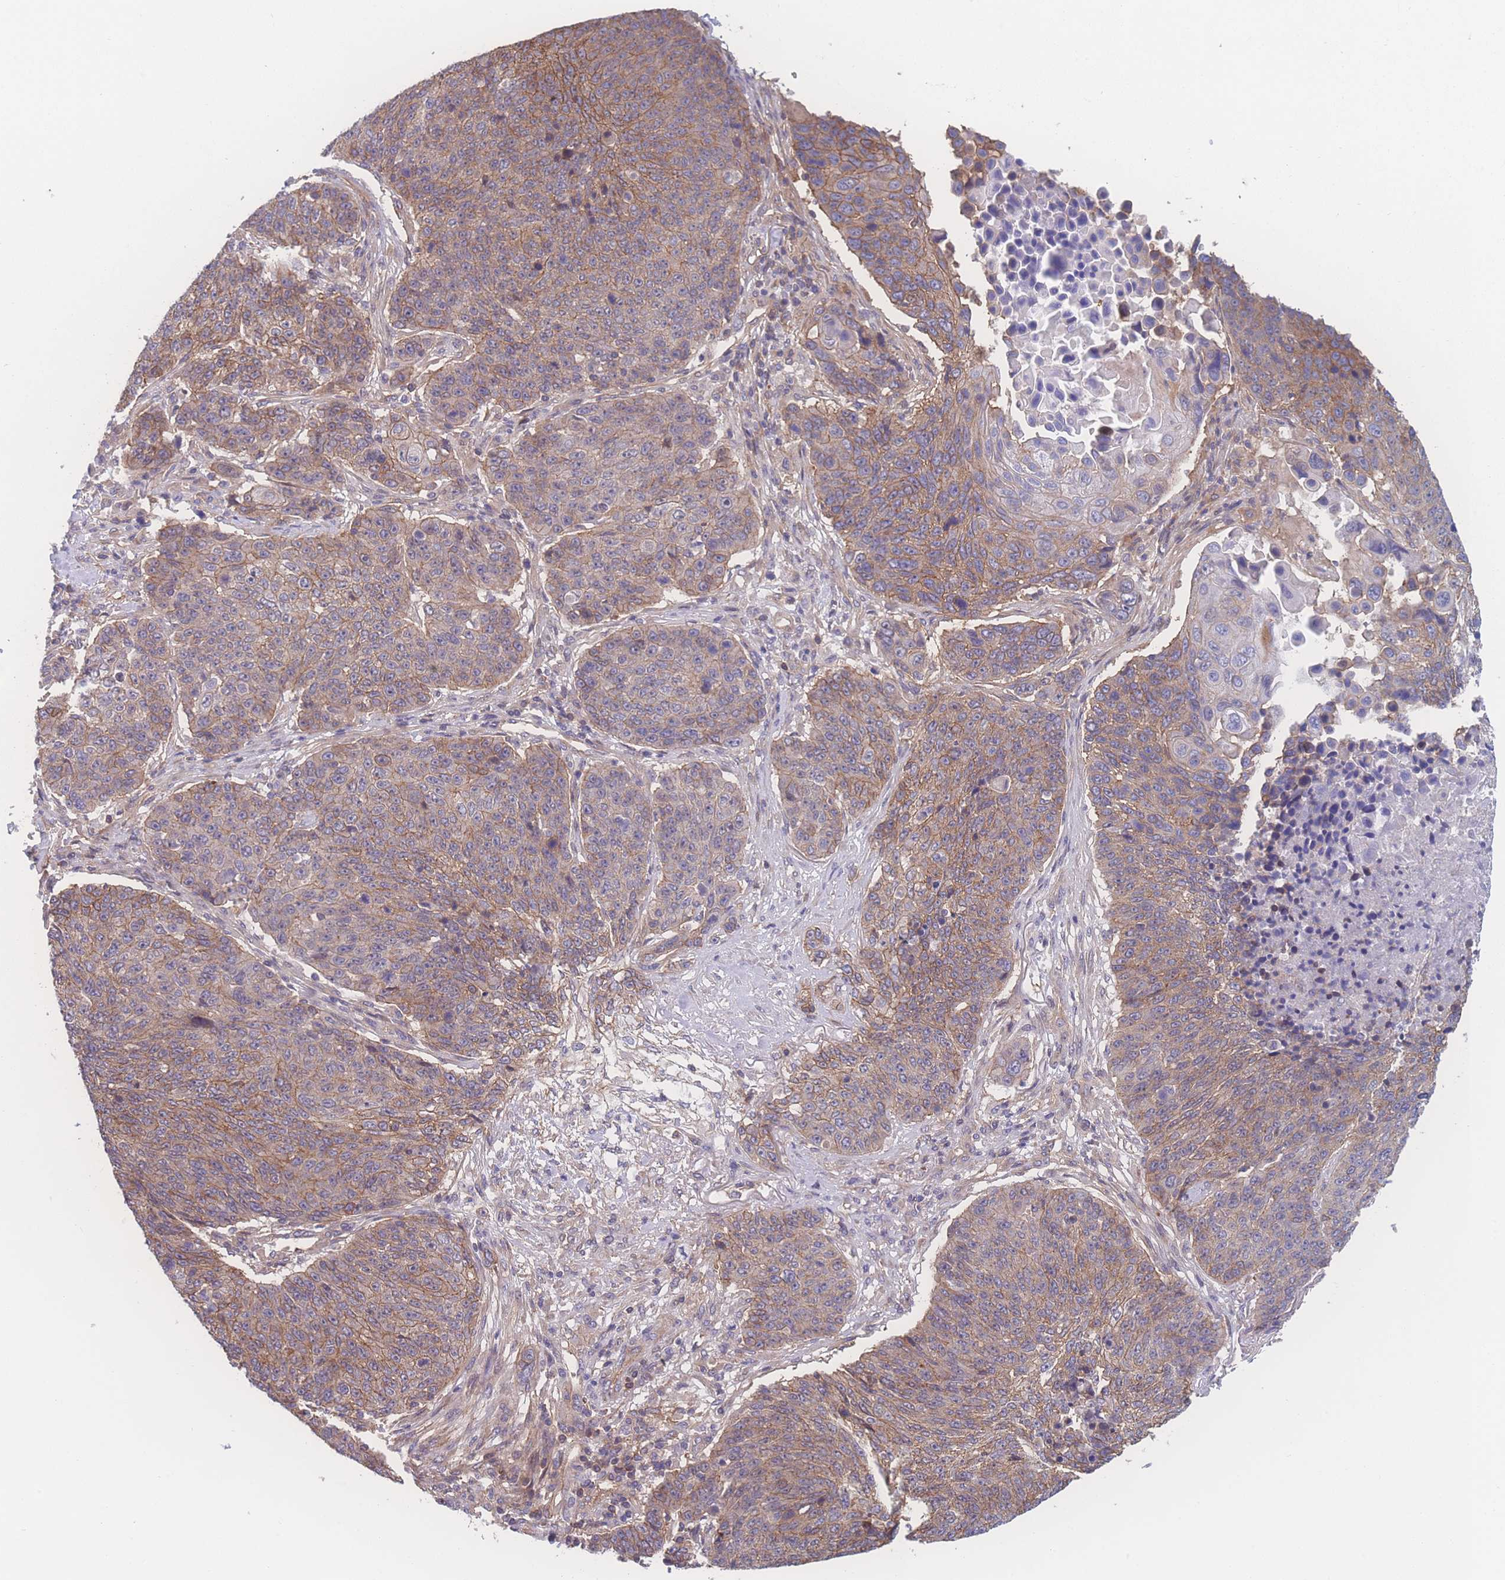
{"staining": {"intensity": "moderate", "quantity": ">75%", "location": "cytoplasmic/membranous"}, "tissue": "lung cancer", "cell_type": "Tumor cells", "image_type": "cancer", "snomed": [{"axis": "morphology", "description": "Normal tissue, NOS"}, {"axis": "morphology", "description": "Squamous cell carcinoma, NOS"}, {"axis": "topography", "description": "Lymph node"}, {"axis": "topography", "description": "Lung"}], "caption": "Moderate cytoplasmic/membranous expression is seen in approximately >75% of tumor cells in lung squamous cell carcinoma. The staining was performed using DAB to visualize the protein expression in brown, while the nuclei were stained in blue with hematoxylin (Magnification: 20x).", "gene": "CFAP97", "patient": {"sex": "male", "age": 66}}